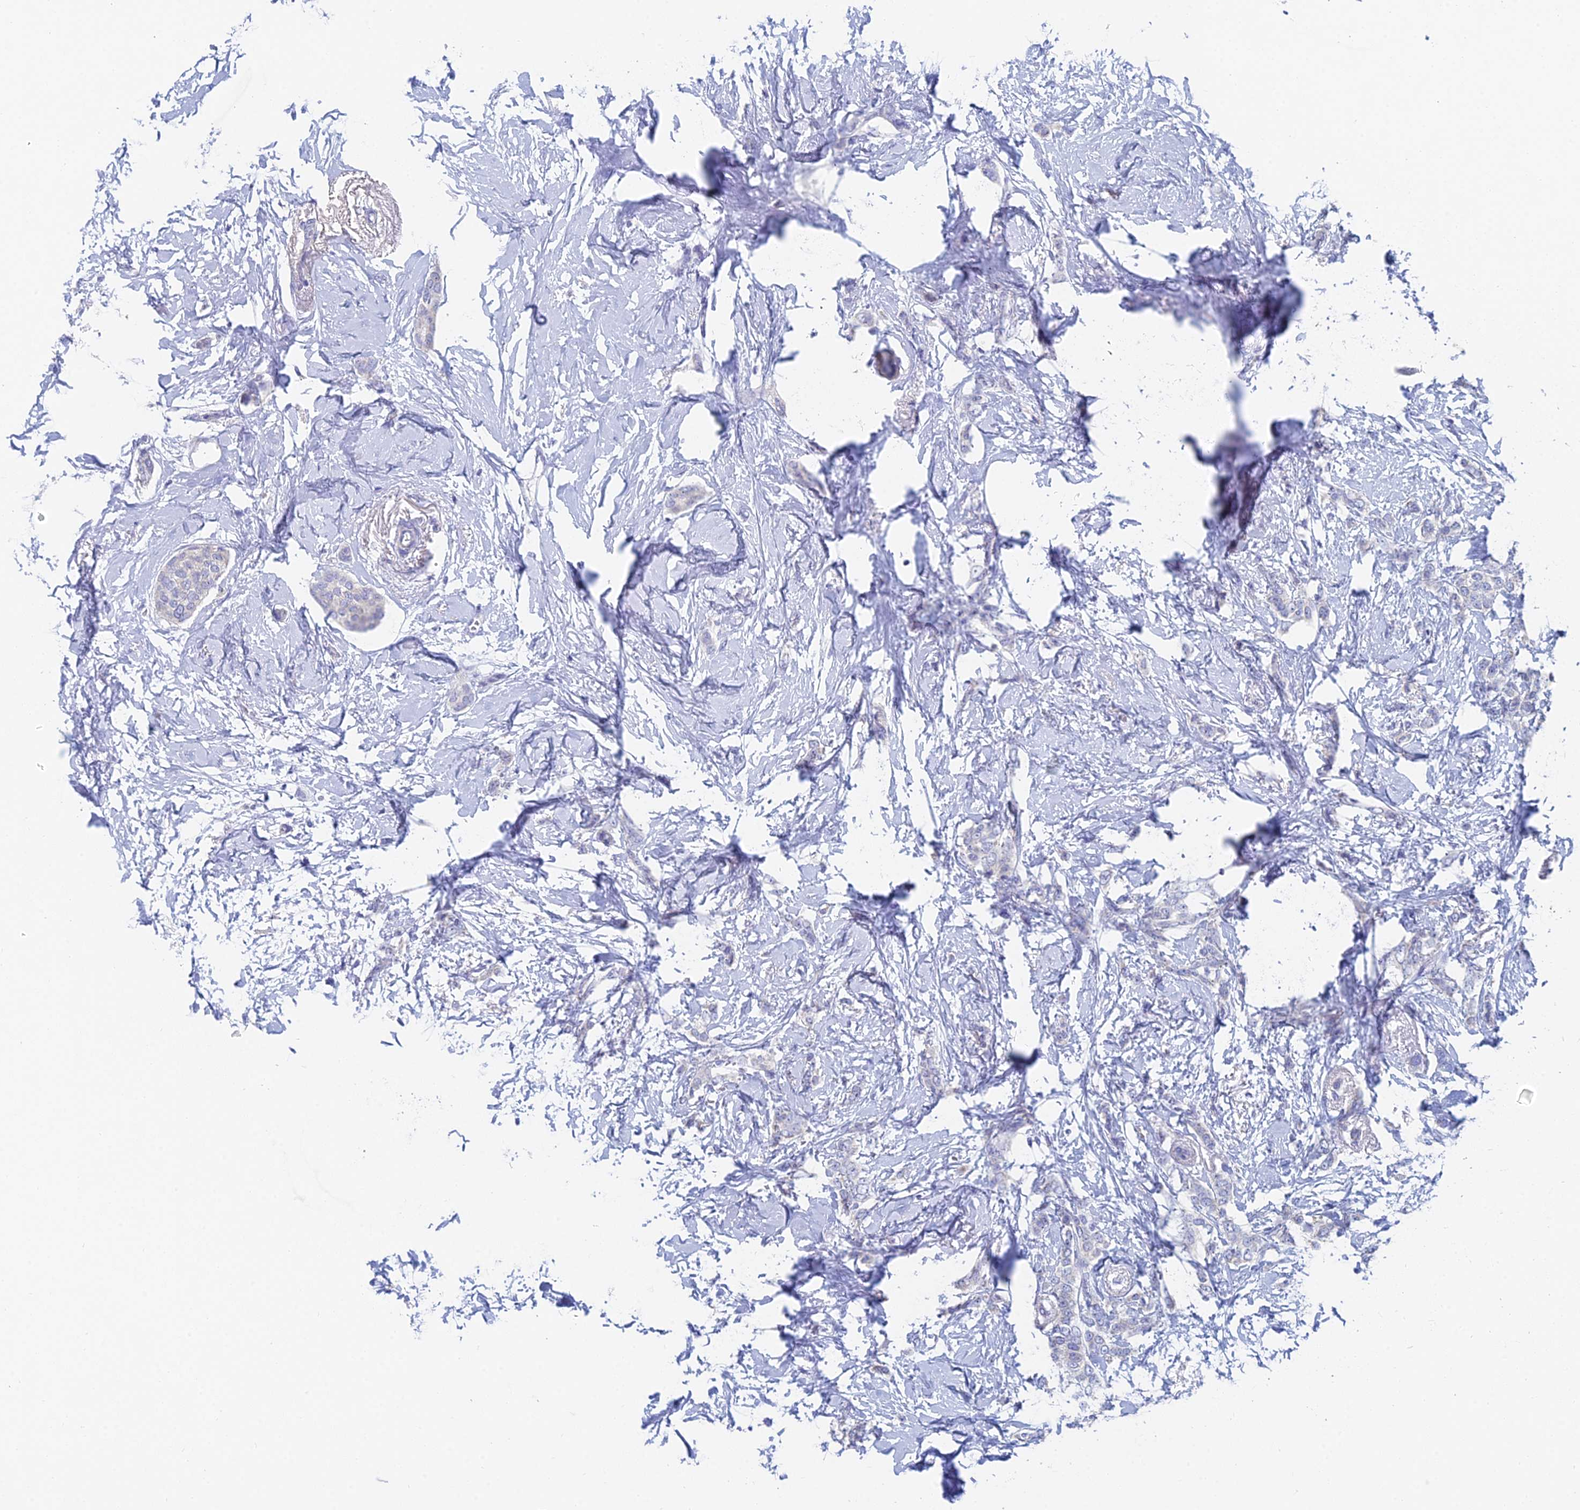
{"staining": {"intensity": "negative", "quantity": "none", "location": "none"}, "tissue": "breast cancer", "cell_type": "Tumor cells", "image_type": "cancer", "snomed": [{"axis": "morphology", "description": "Duct carcinoma"}, {"axis": "topography", "description": "Breast"}], "caption": "Immunohistochemistry micrograph of intraductal carcinoma (breast) stained for a protein (brown), which demonstrates no staining in tumor cells. The staining is performed using DAB brown chromogen with nuclei counter-stained in using hematoxylin.", "gene": "ACSM1", "patient": {"sex": "female", "age": 72}}